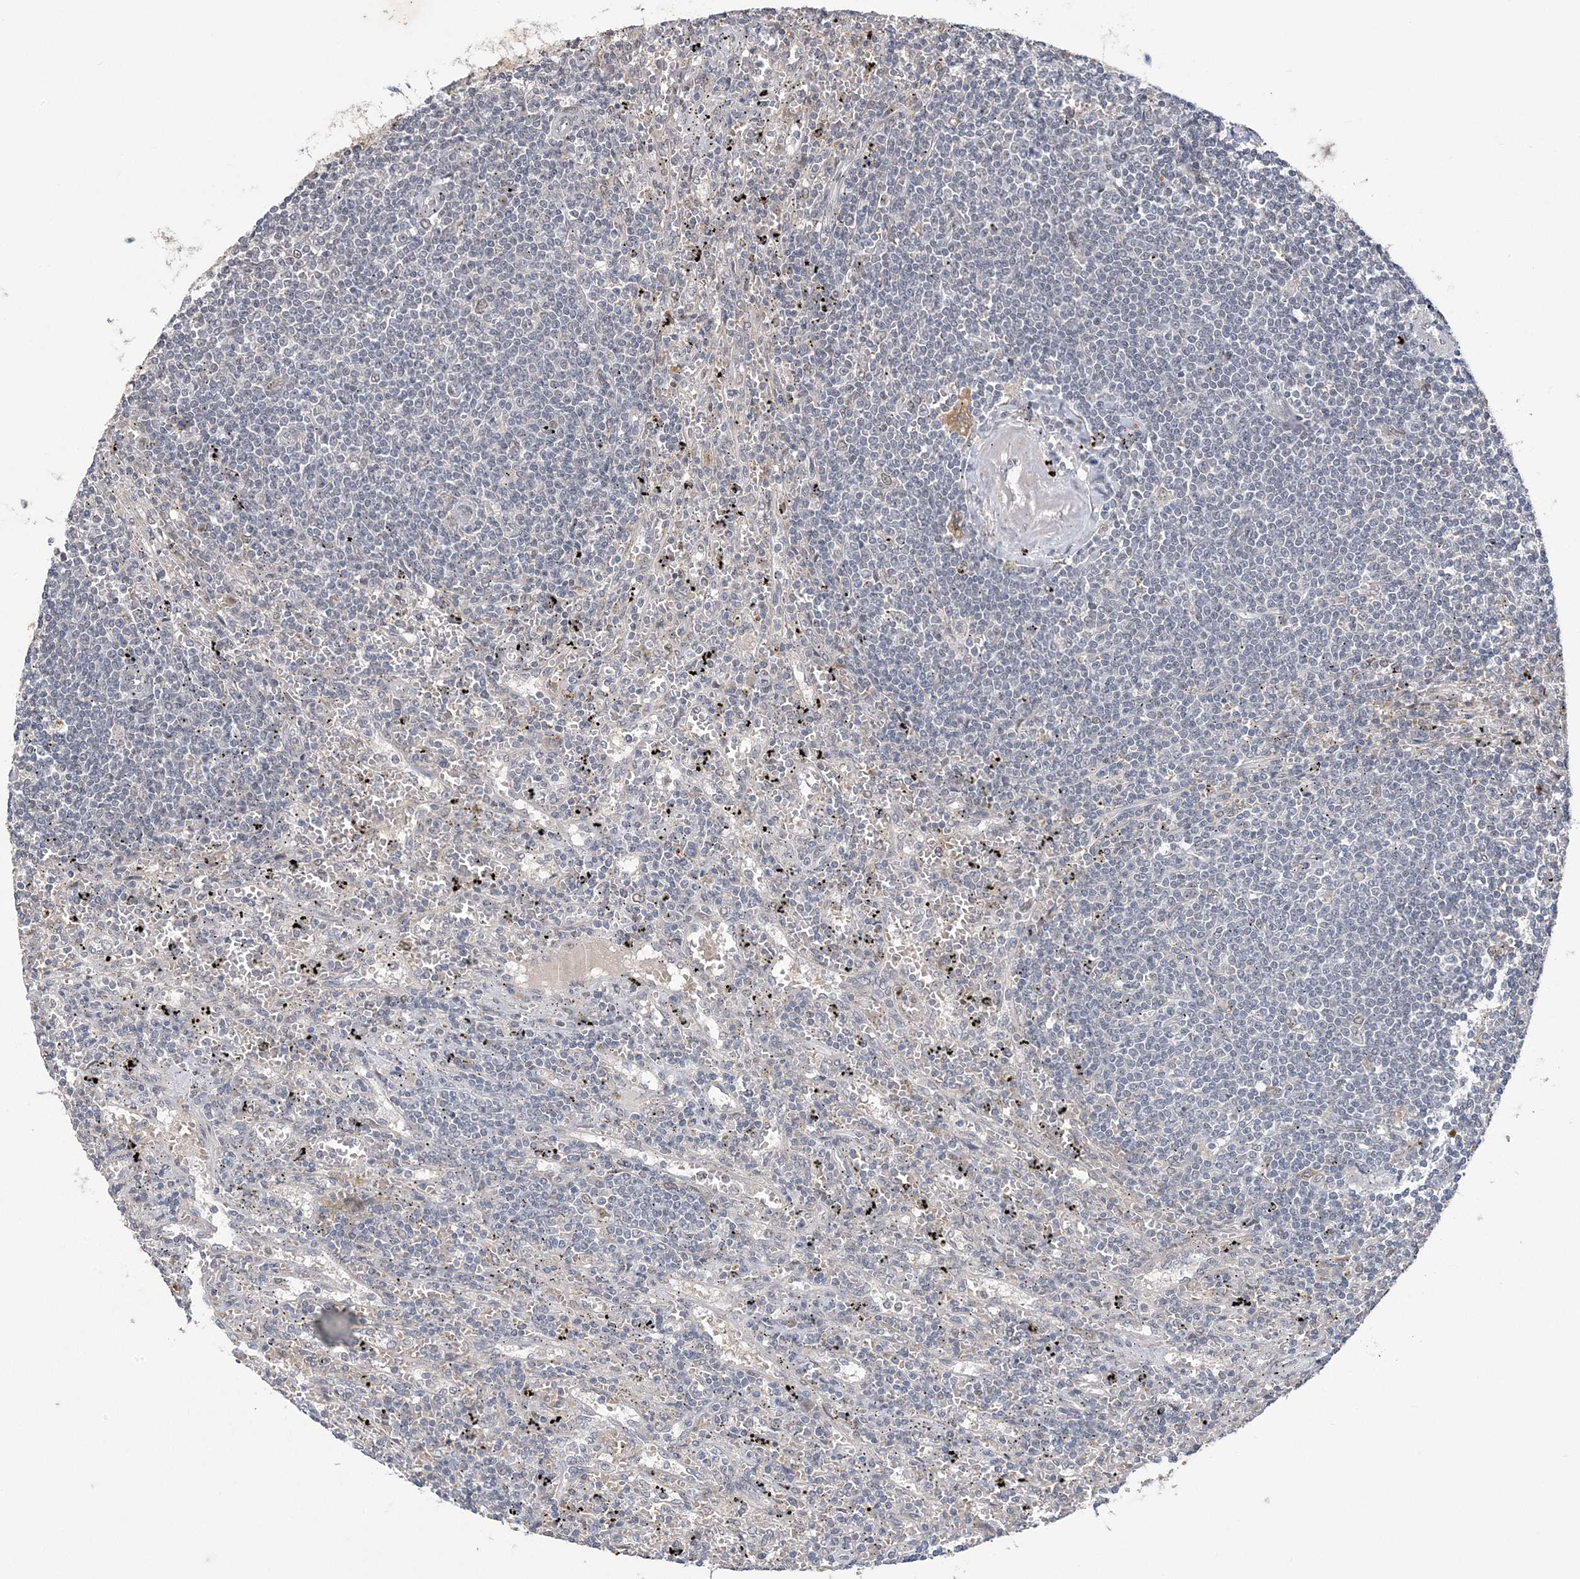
{"staining": {"intensity": "negative", "quantity": "none", "location": "none"}, "tissue": "lymphoma", "cell_type": "Tumor cells", "image_type": "cancer", "snomed": [{"axis": "morphology", "description": "Malignant lymphoma, non-Hodgkin's type, Low grade"}, {"axis": "topography", "description": "Spleen"}], "caption": "High magnification brightfield microscopy of lymphoma stained with DAB (brown) and counterstained with hematoxylin (blue): tumor cells show no significant positivity.", "gene": "ZBTB7A", "patient": {"sex": "male", "age": 76}}